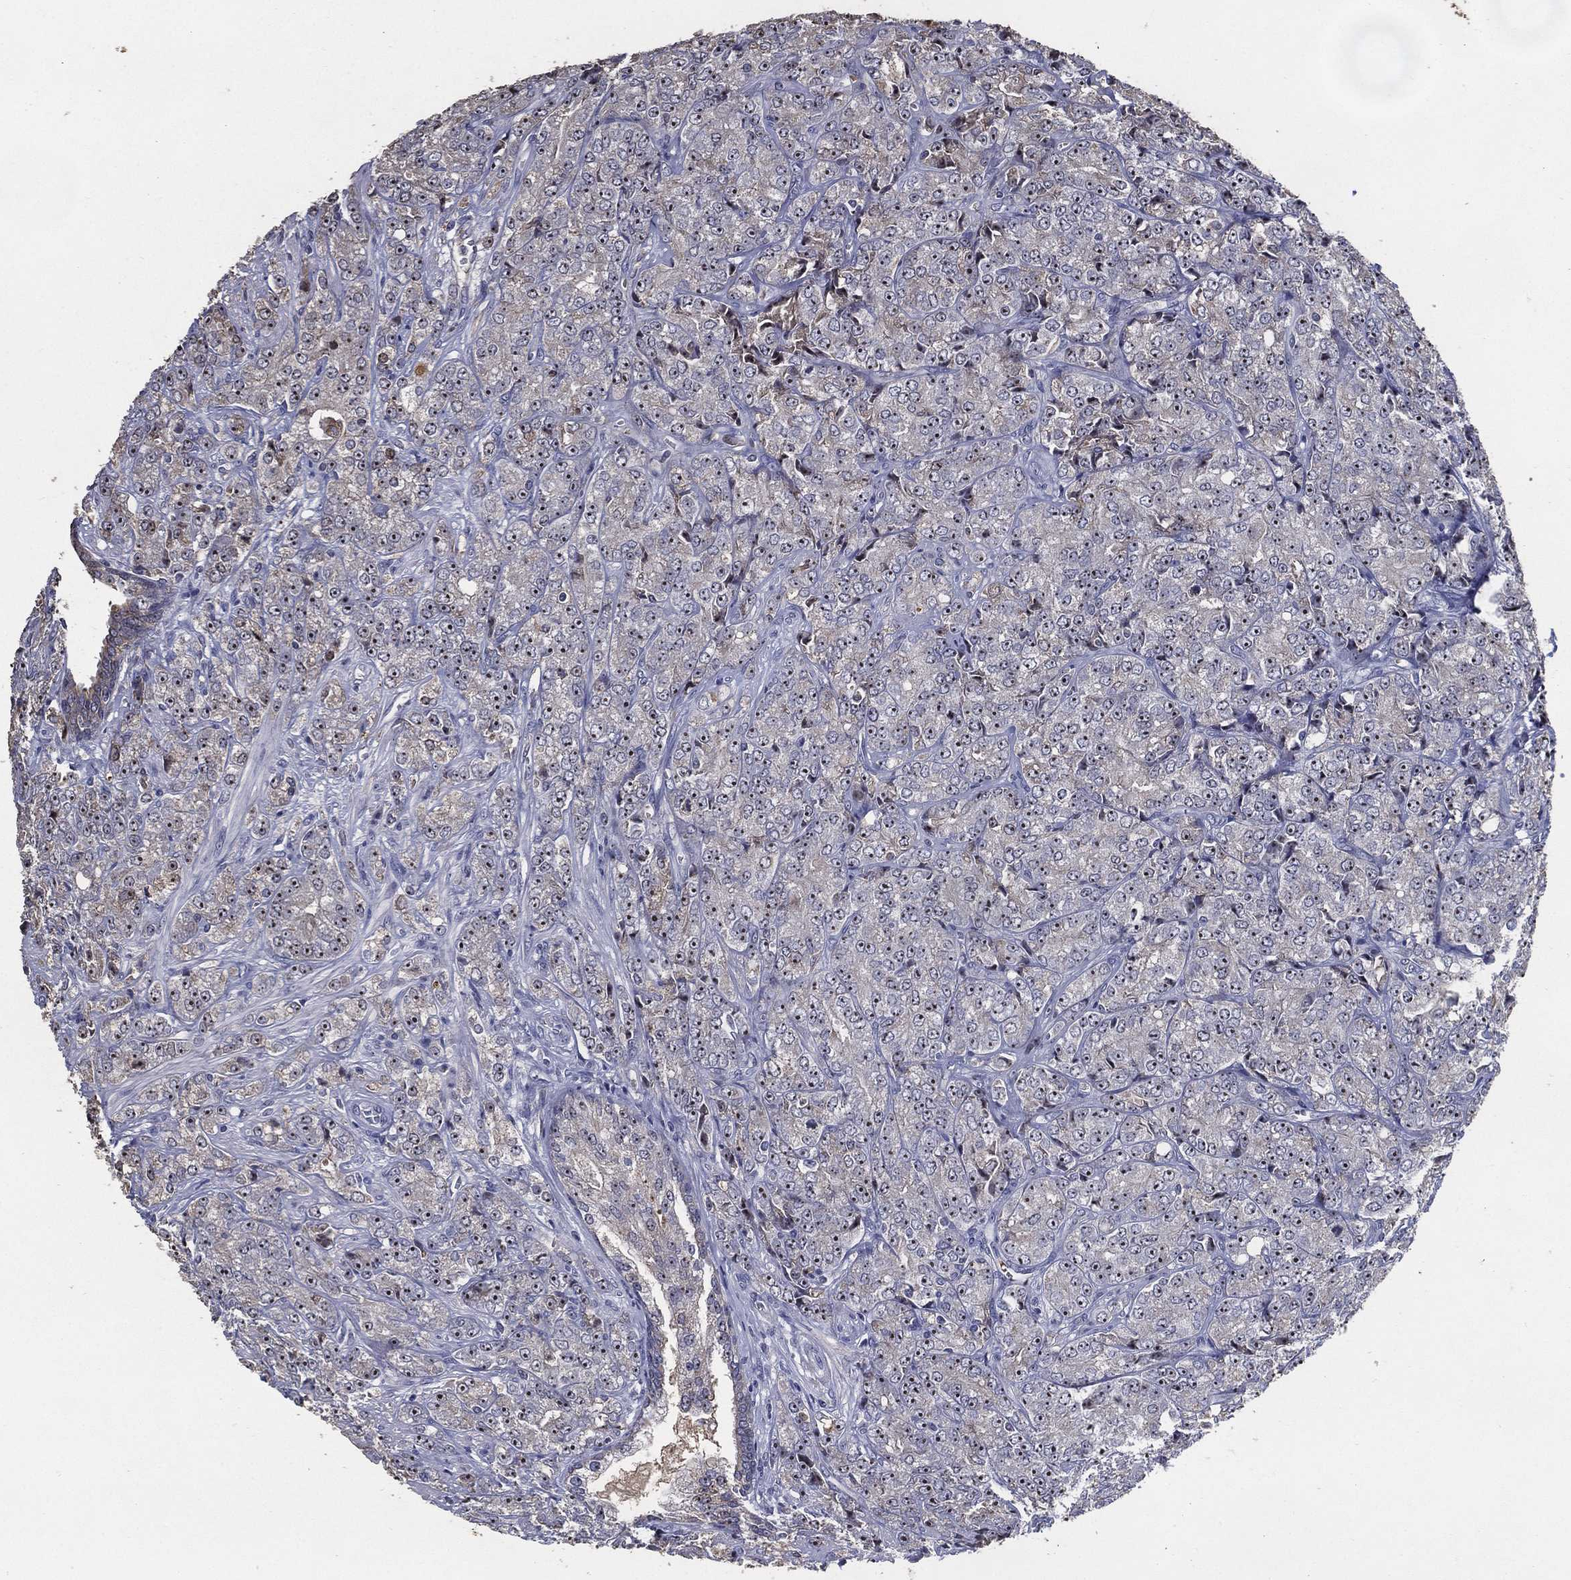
{"staining": {"intensity": "moderate", "quantity": "25%-75%", "location": "nuclear"}, "tissue": "prostate cancer", "cell_type": "Tumor cells", "image_type": "cancer", "snomed": [{"axis": "morphology", "description": "Adenocarcinoma, NOS"}, {"axis": "topography", "description": "Prostate and seminal vesicle, NOS"}, {"axis": "topography", "description": "Prostate"}], "caption": "Human prostate adenocarcinoma stained with a brown dye reveals moderate nuclear positive positivity in about 25%-75% of tumor cells.", "gene": "EFNA1", "patient": {"sex": "male", "age": 68}}